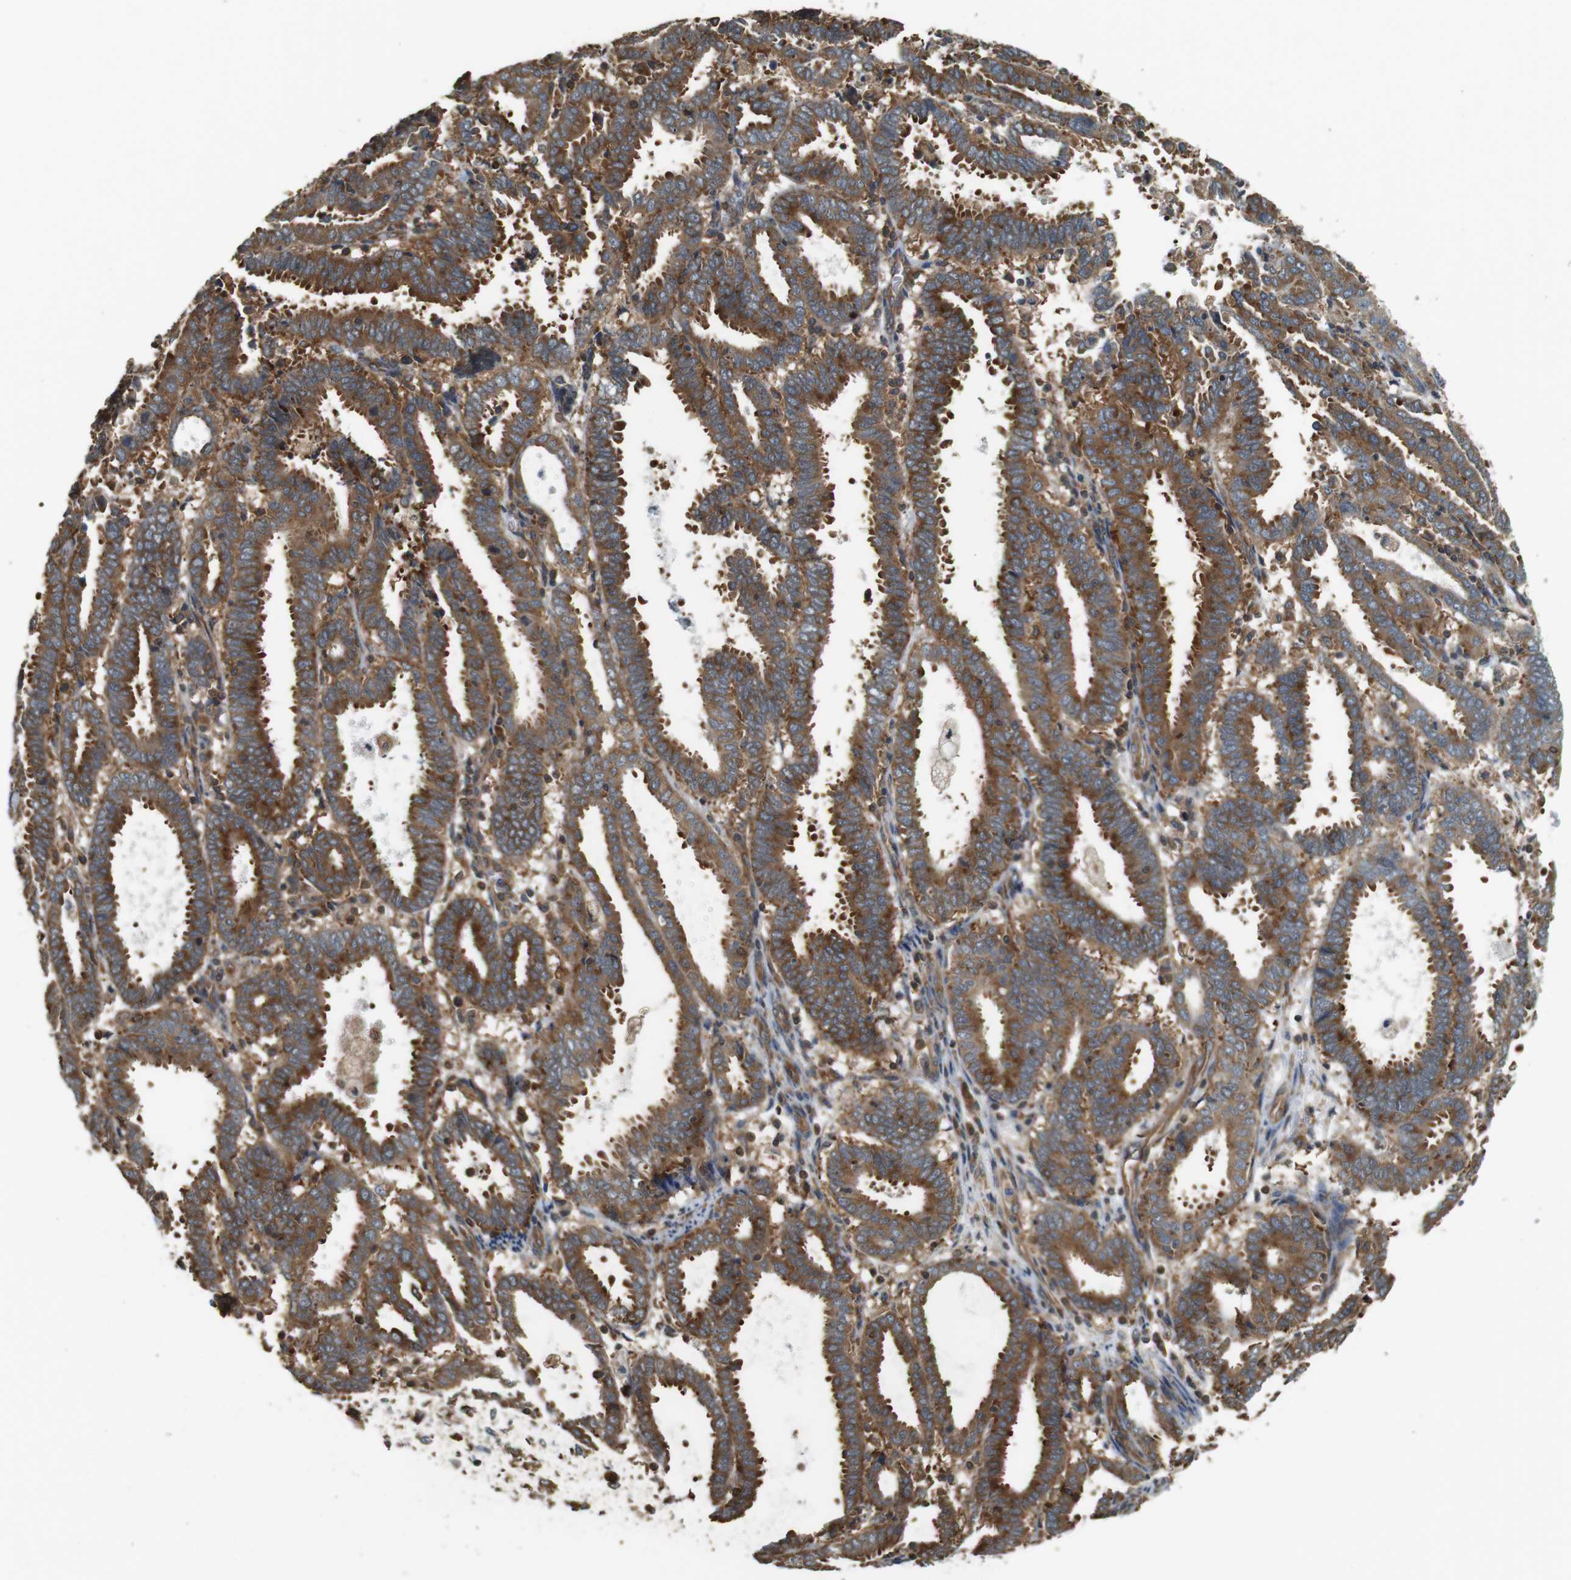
{"staining": {"intensity": "strong", "quantity": ">75%", "location": "cytoplasmic/membranous"}, "tissue": "endometrial cancer", "cell_type": "Tumor cells", "image_type": "cancer", "snomed": [{"axis": "morphology", "description": "Adenocarcinoma, NOS"}, {"axis": "topography", "description": "Uterus"}], "caption": "Protein staining shows strong cytoplasmic/membranous expression in about >75% of tumor cells in adenocarcinoma (endometrial).", "gene": "PA2G4", "patient": {"sex": "female", "age": 83}}